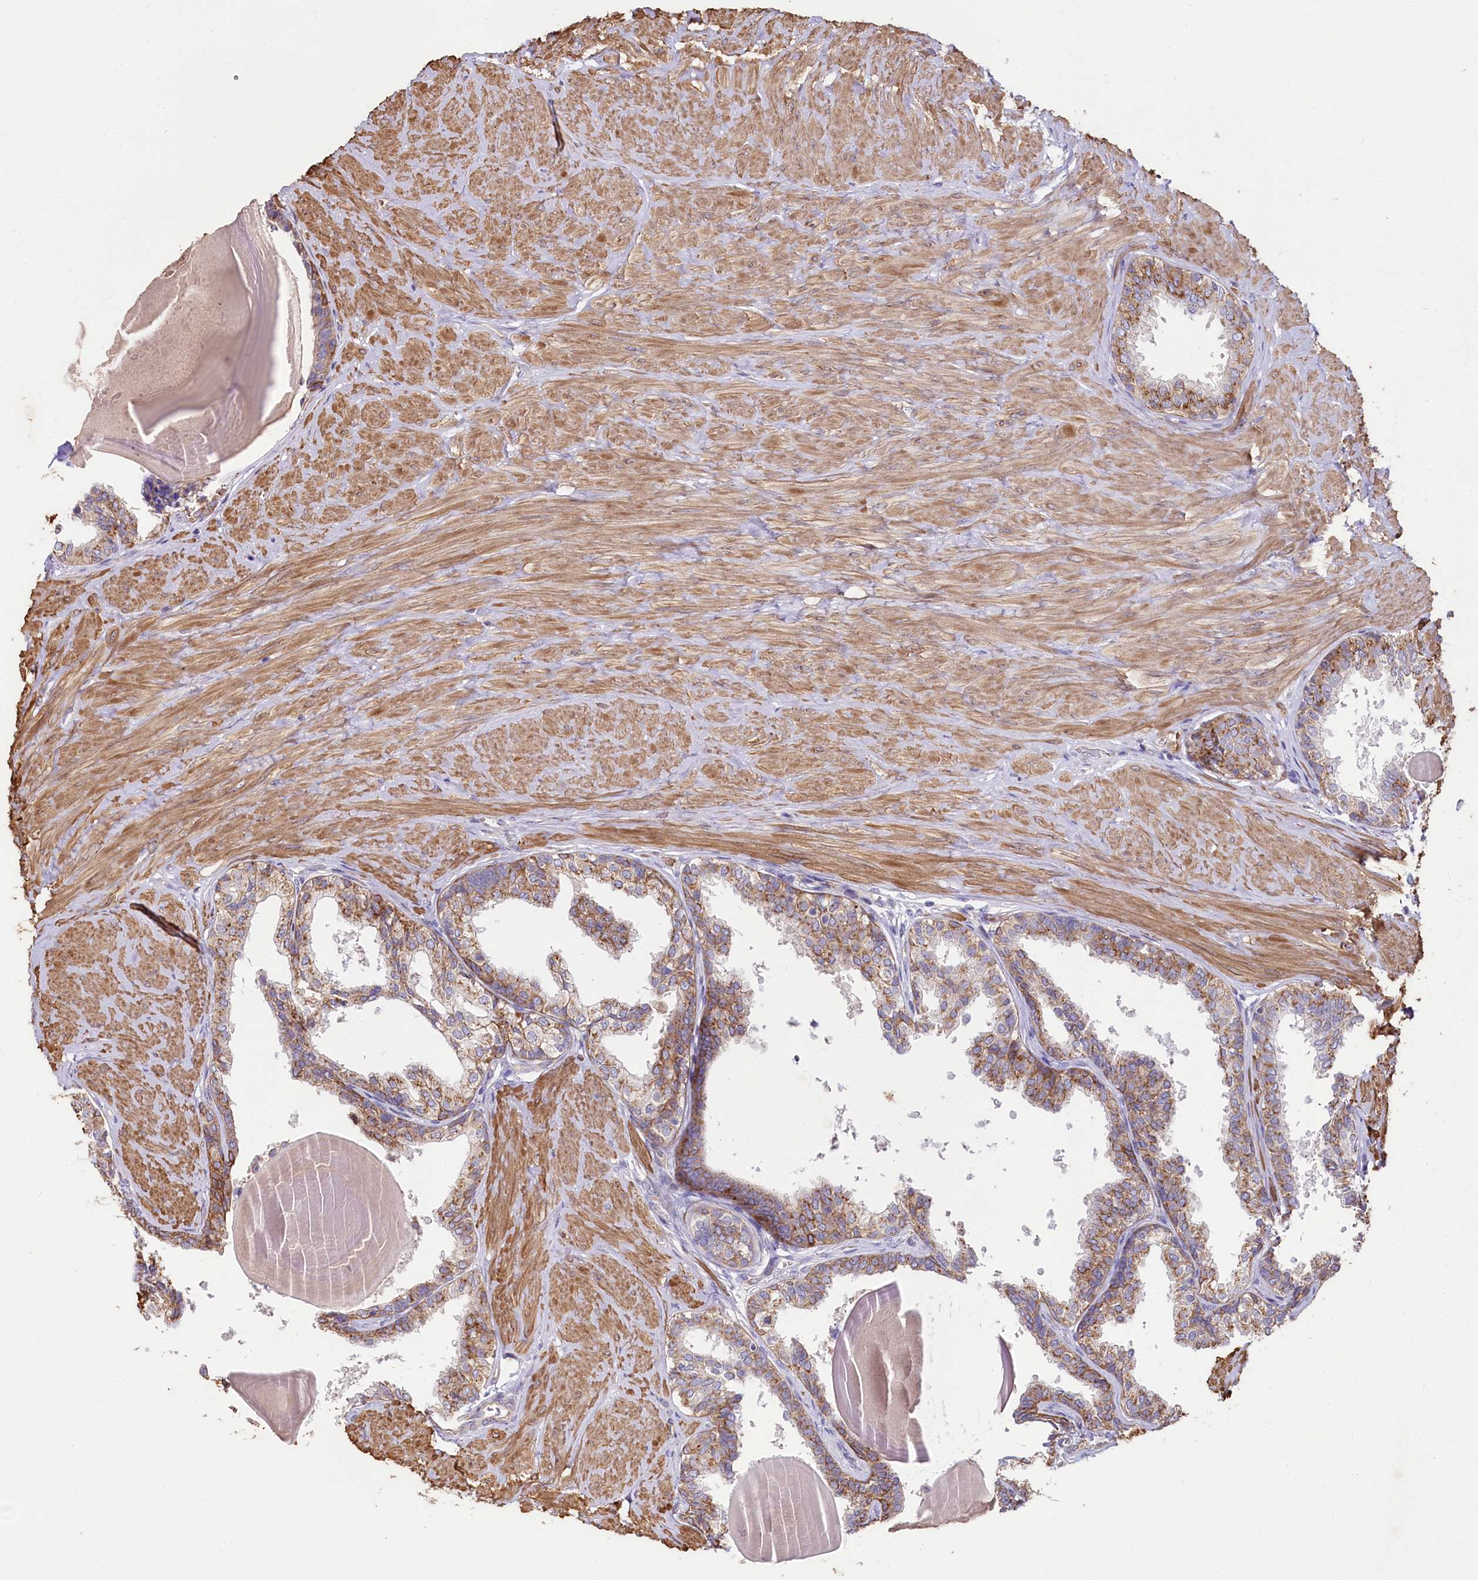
{"staining": {"intensity": "moderate", "quantity": ">75%", "location": "cytoplasmic/membranous"}, "tissue": "prostate", "cell_type": "Glandular cells", "image_type": "normal", "snomed": [{"axis": "morphology", "description": "Normal tissue, NOS"}, {"axis": "topography", "description": "Prostate"}], "caption": "IHC image of benign prostate: prostate stained using immunohistochemistry (IHC) shows medium levels of moderate protein expression localized specifically in the cytoplasmic/membranous of glandular cells, appearing as a cytoplasmic/membranous brown color.", "gene": "STX6", "patient": {"sex": "male", "age": 48}}